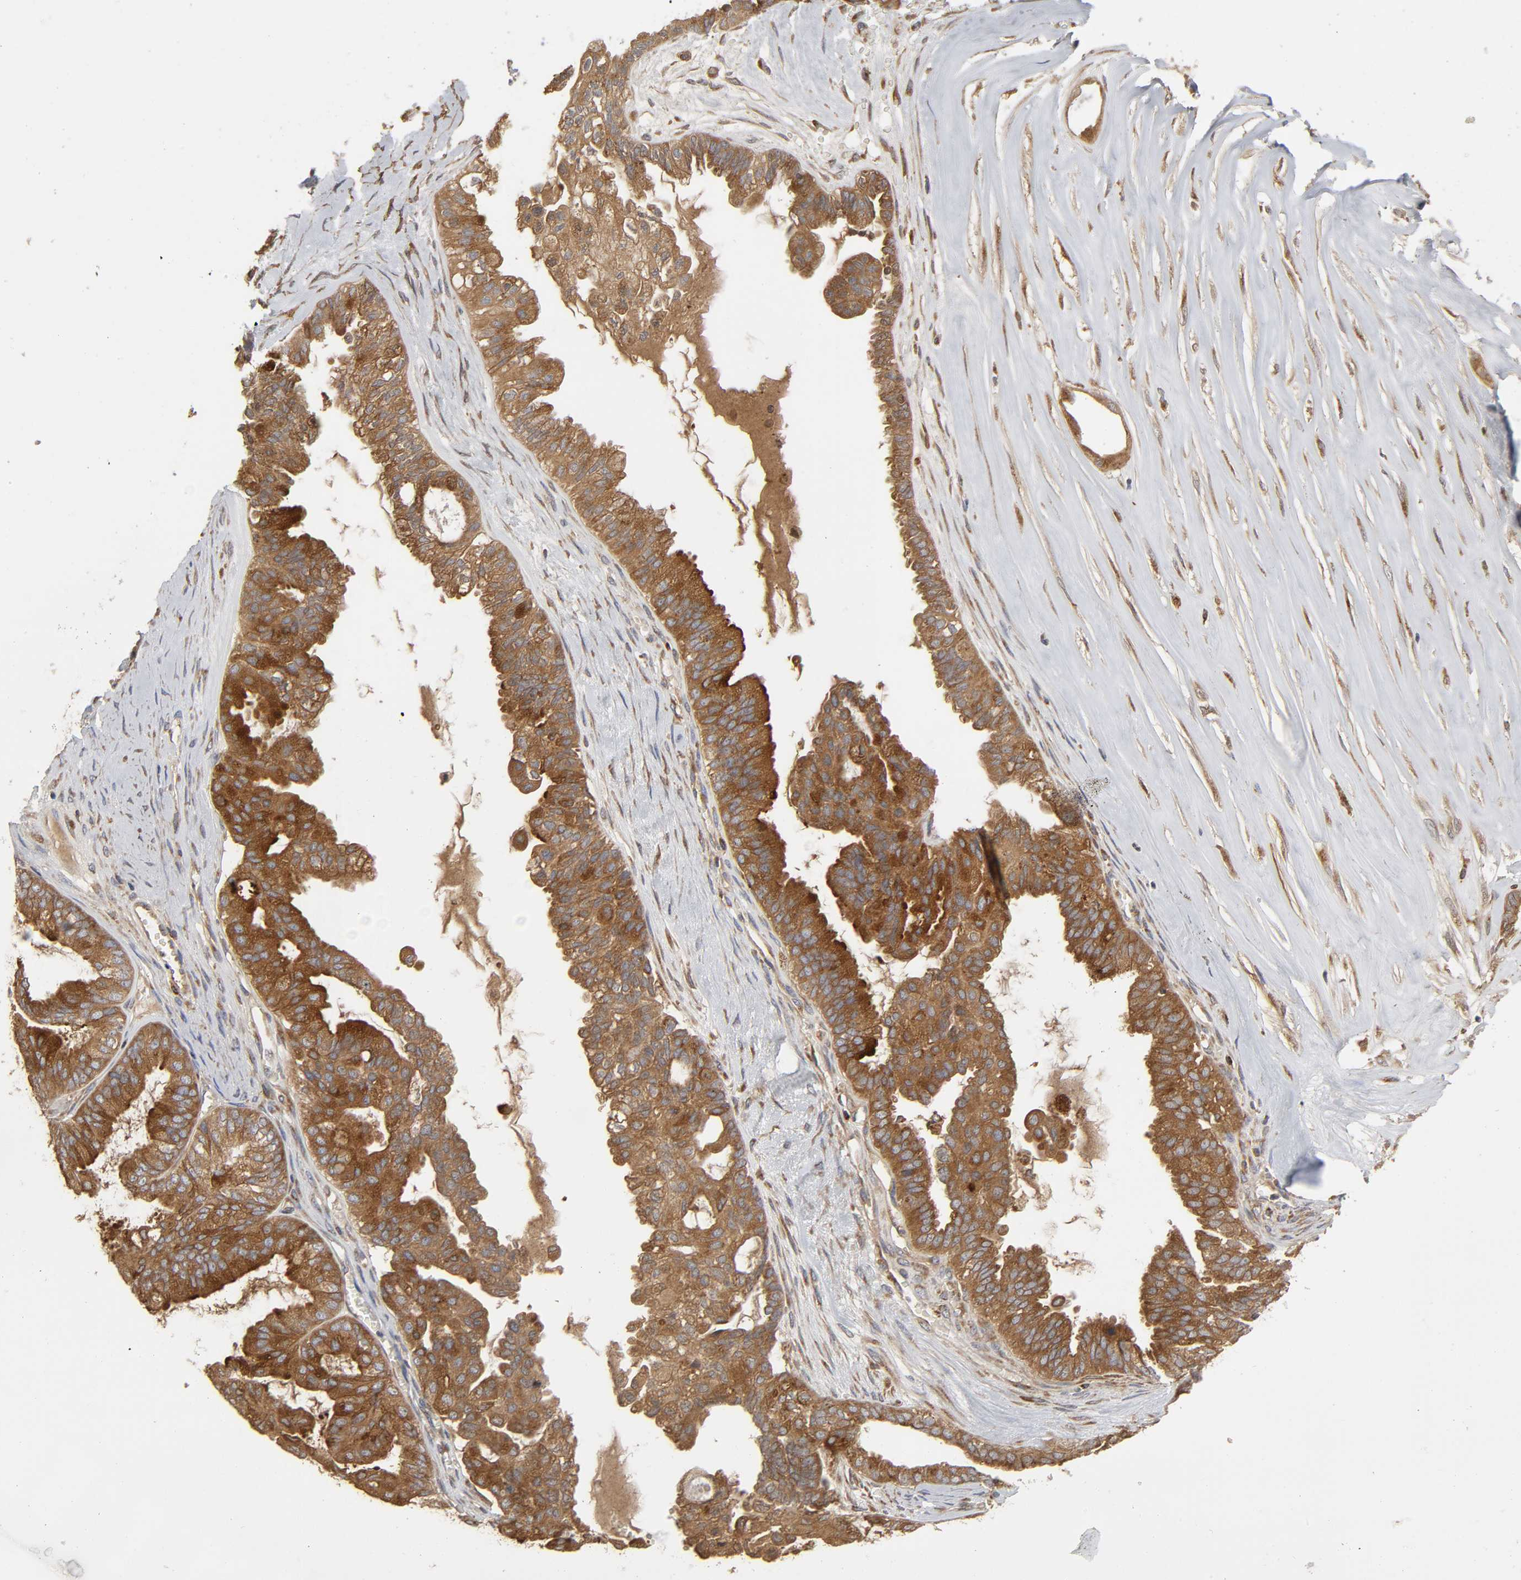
{"staining": {"intensity": "moderate", "quantity": ">75%", "location": "cytoplasmic/membranous"}, "tissue": "ovarian cancer", "cell_type": "Tumor cells", "image_type": "cancer", "snomed": [{"axis": "morphology", "description": "Carcinoma, NOS"}, {"axis": "morphology", "description": "Carcinoma, endometroid"}, {"axis": "topography", "description": "Ovary"}], "caption": "Protein analysis of ovarian cancer tissue demonstrates moderate cytoplasmic/membranous staining in approximately >75% of tumor cells.", "gene": "GNPTG", "patient": {"sex": "female", "age": 50}}